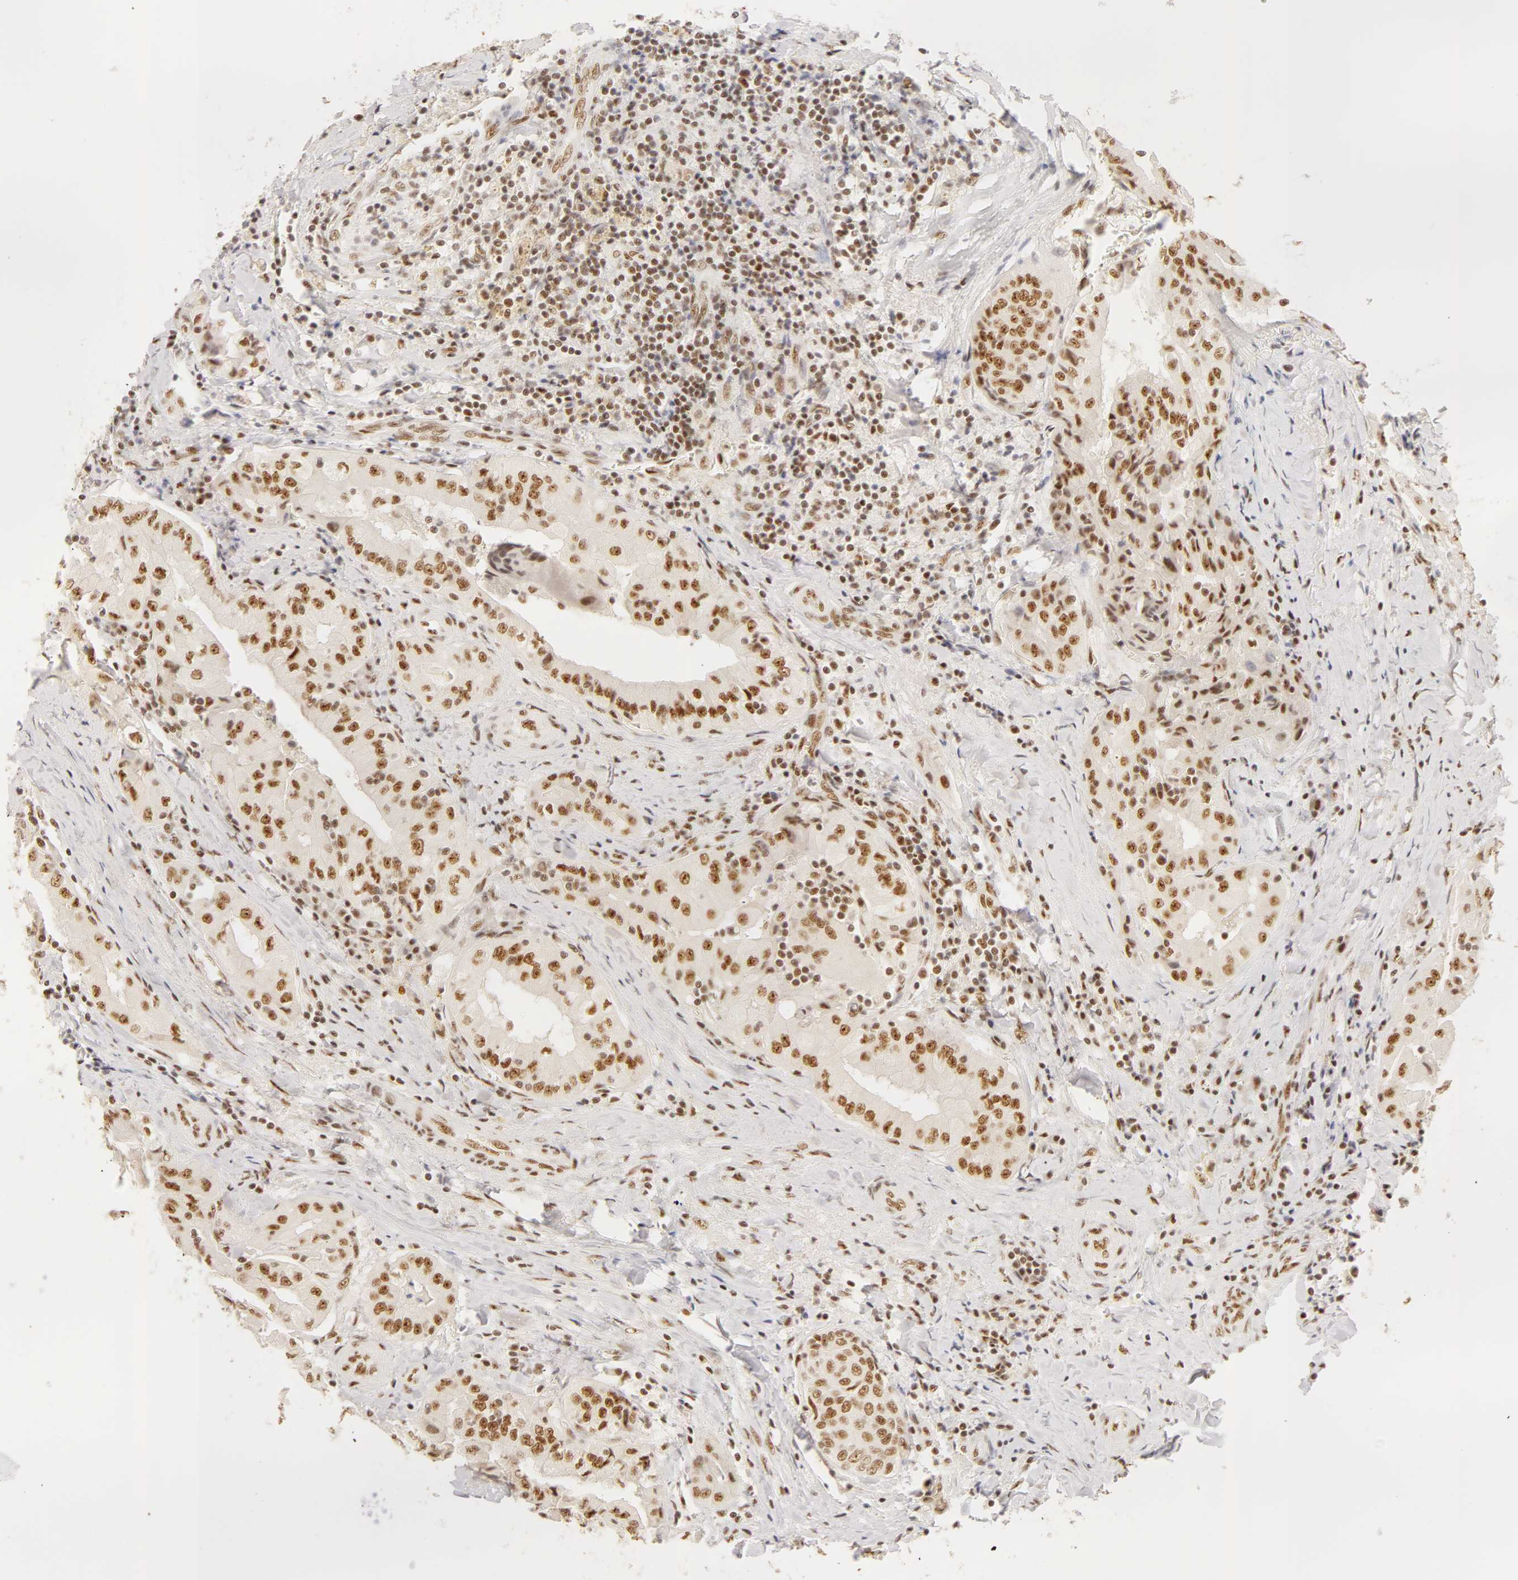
{"staining": {"intensity": "strong", "quantity": ">75%", "location": "nuclear"}, "tissue": "thyroid cancer", "cell_type": "Tumor cells", "image_type": "cancer", "snomed": [{"axis": "morphology", "description": "Papillary adenocarcinoma, NOS"}, {"axis": "topography", "description": "Thyroid gland"}], "caption": "Thyroid cancer (papillary adenocarcinoma) stained for a protein displays strong nuclear positivity in tumor cells.", "gene": "RBM39", "patient": {"sex": "female", "age": 71}}